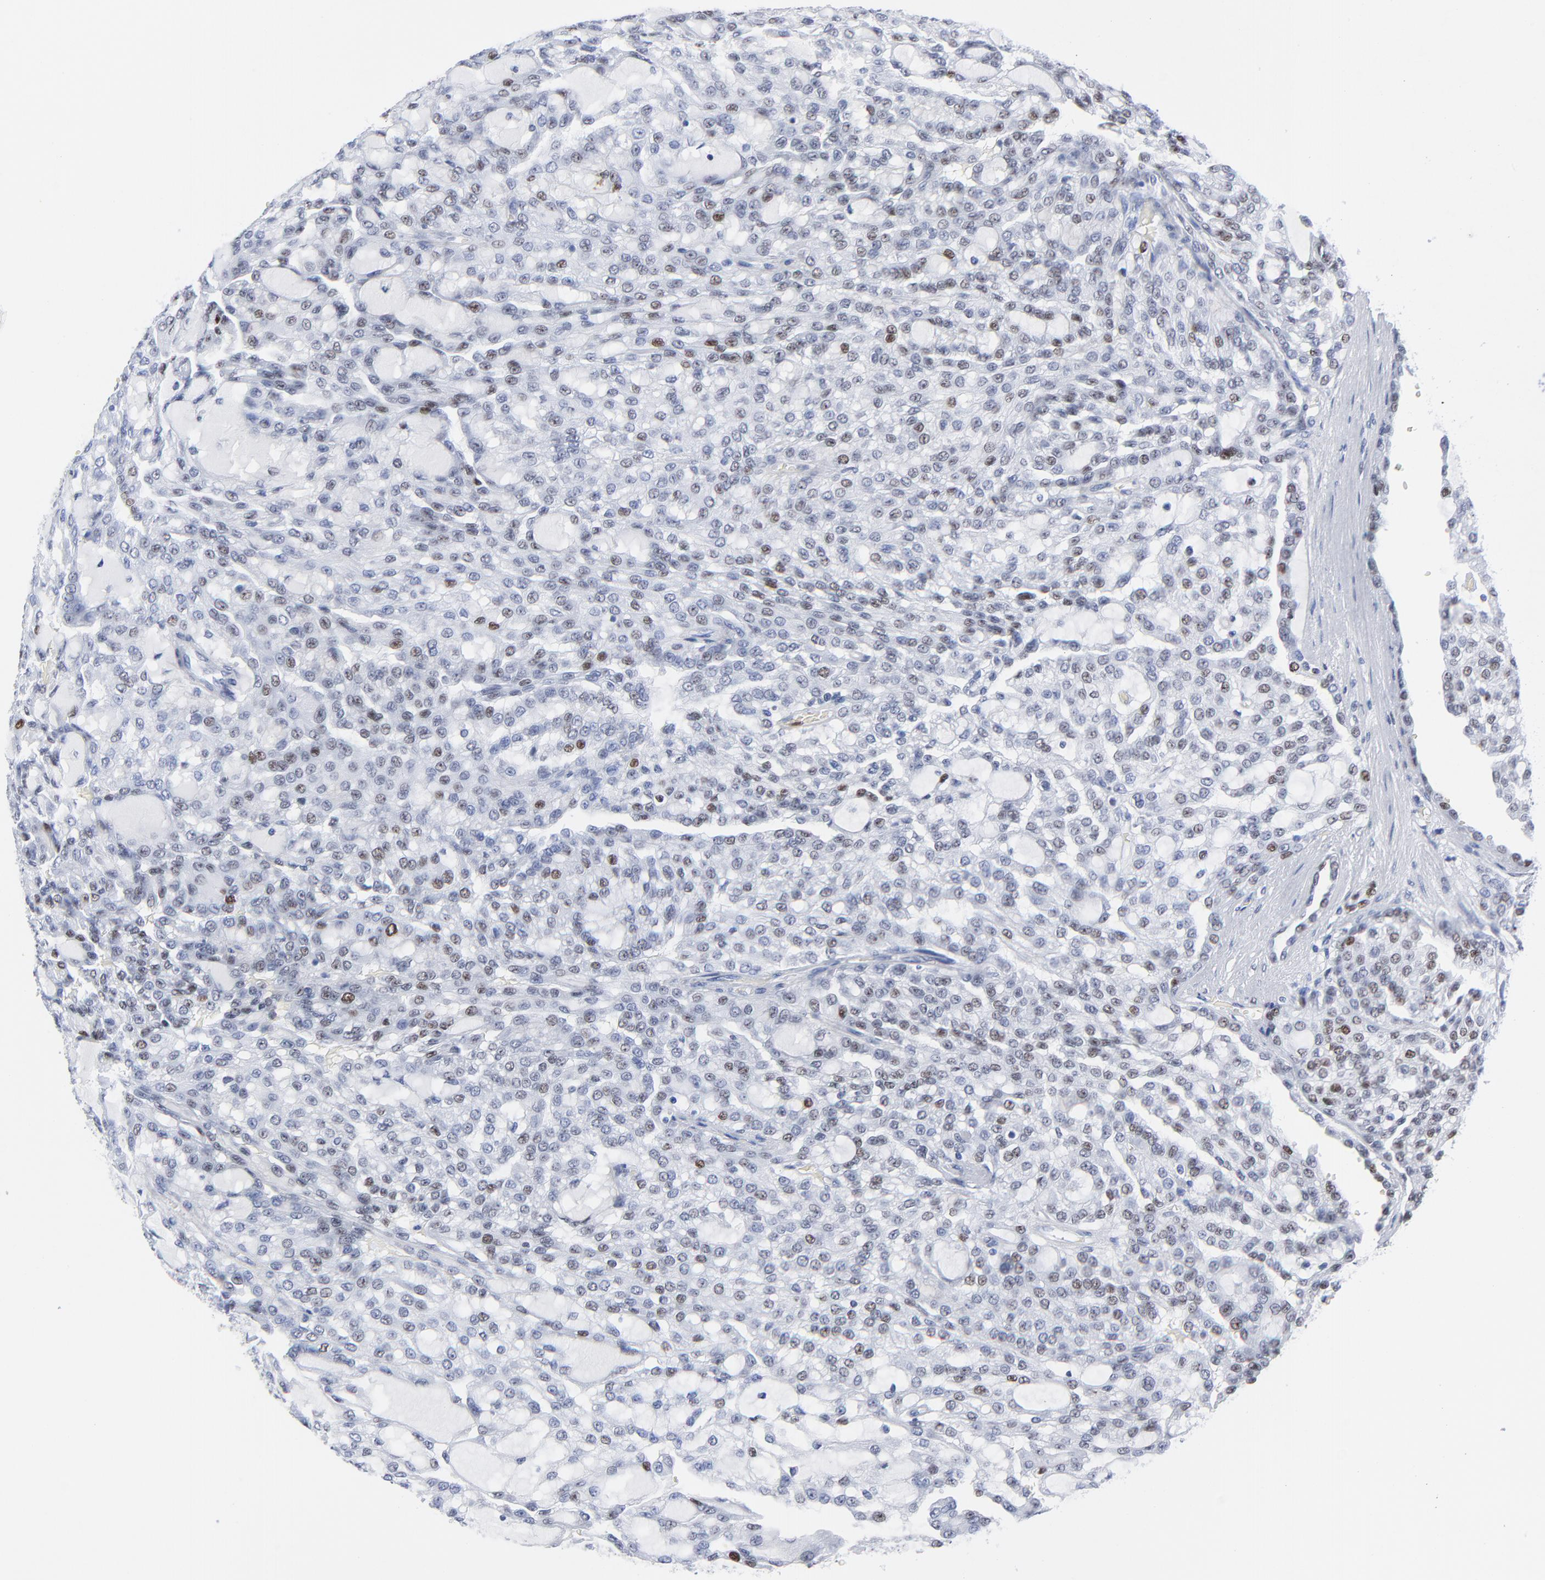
{"staining": {"intensity": "weak", "quantity": "25%-75%", "location": "nuclear"}, "tissue": "renal cancer", "cell_type": "Tumor cells", "image_type": "cancer", "snomed": [{"axis": "morphology", "description": "Adenocarcinoma, NOS"}, {"axis": "topography", "description": "Kidney"}], "caption": "The image exhibits a brown stain indicating the presence of a protein in the nuclear of tumor cells in renal adenocarcinoma.", "gene": "JUN", "patient": {"sex": "male", "age": 63}}